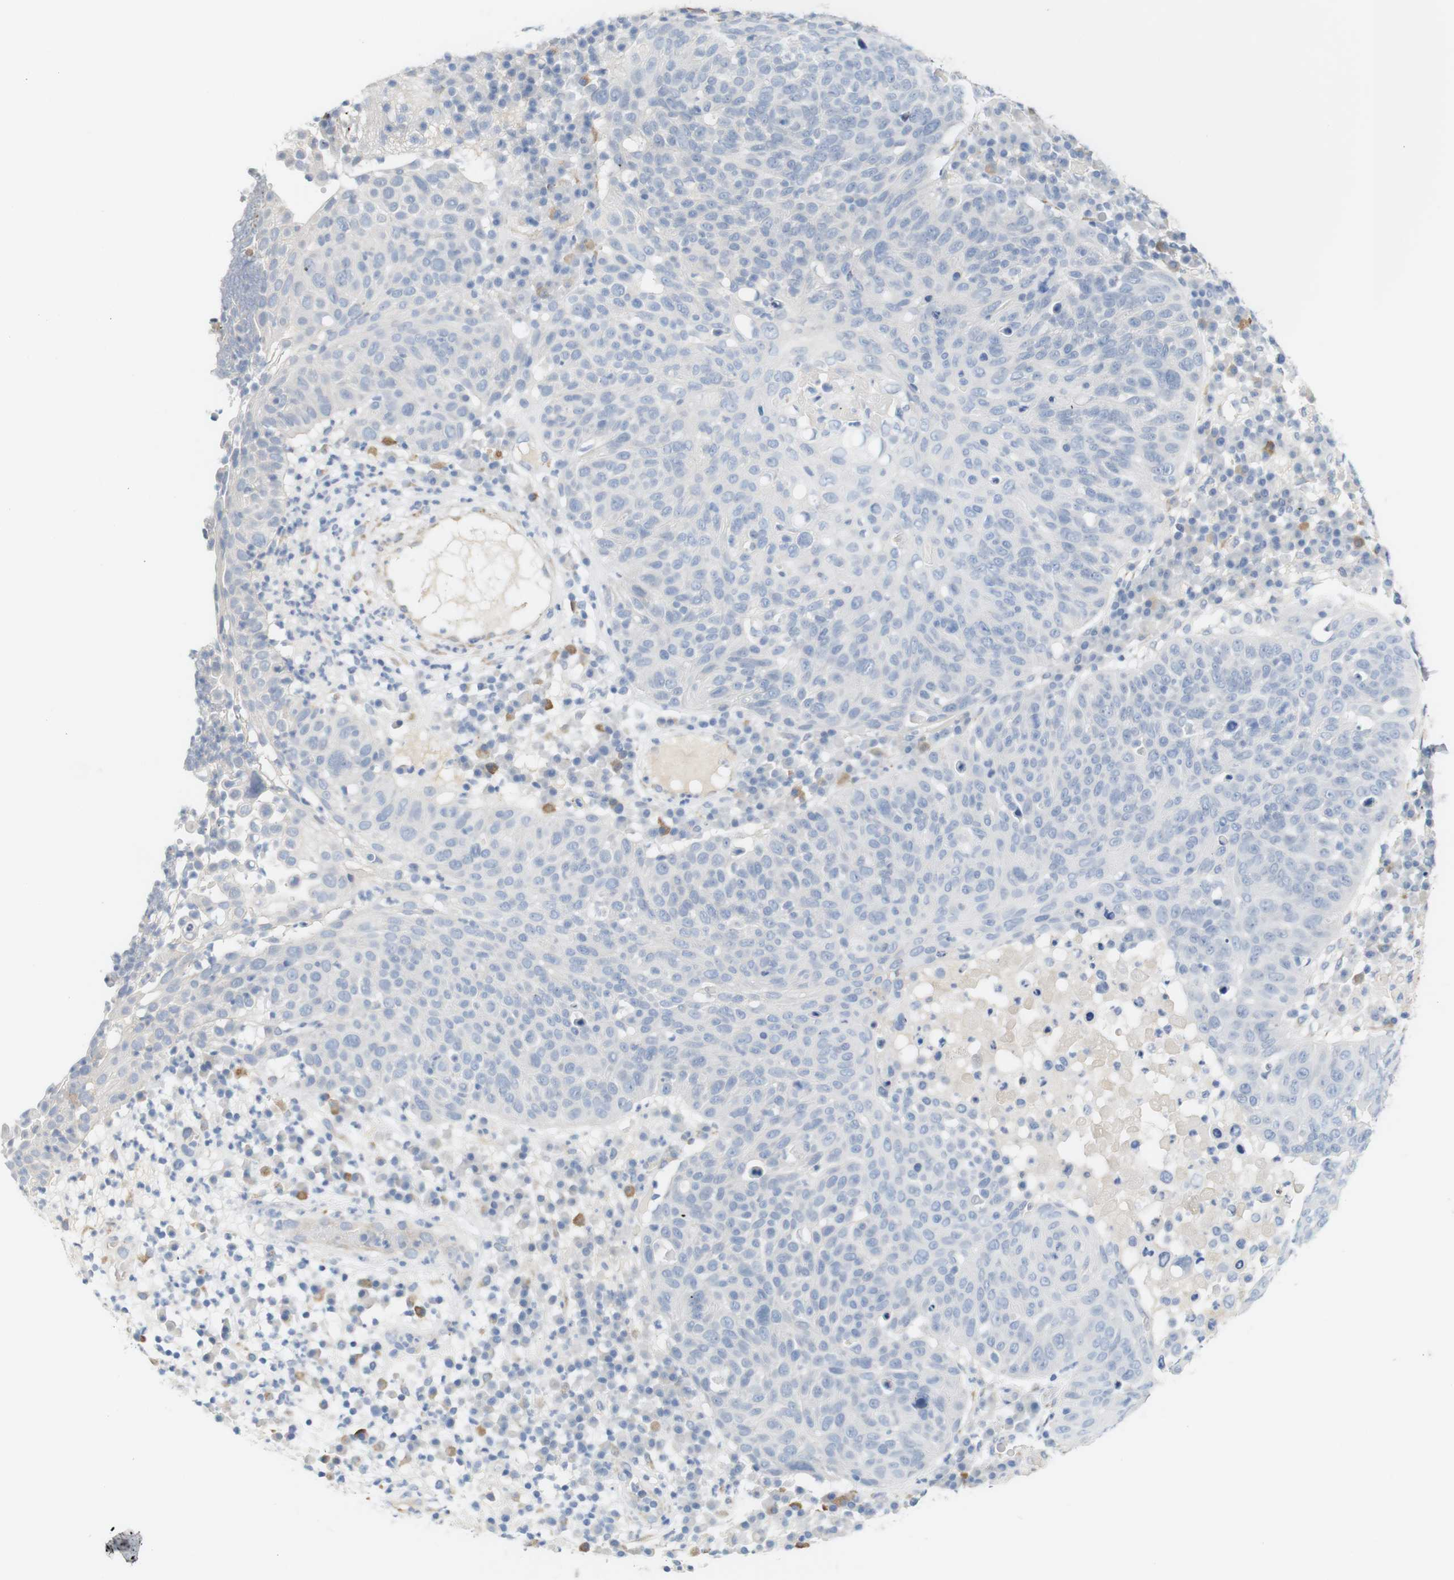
{"staining": {"intensity": "negative", "quantity": "none", "location": "none"}, "tissue": "skin cancer", "cell_type": "Tumor cells", "image_type": "cancer", "snomed": [{"axis": "morphology", "description": "Squamous cell carcinoma in situ, NOS"}, {"axis": "morphology", "description": "Squamous cell carcinoma, NOS"}, {"axis": "topography", "description": "Skin"}], "caption": "A micrograph of human skin squamous cell carcinoma is negative for staining in tumor cells.", "gene": "RGS9", "patient": {"sex": "male", "age": 93}}